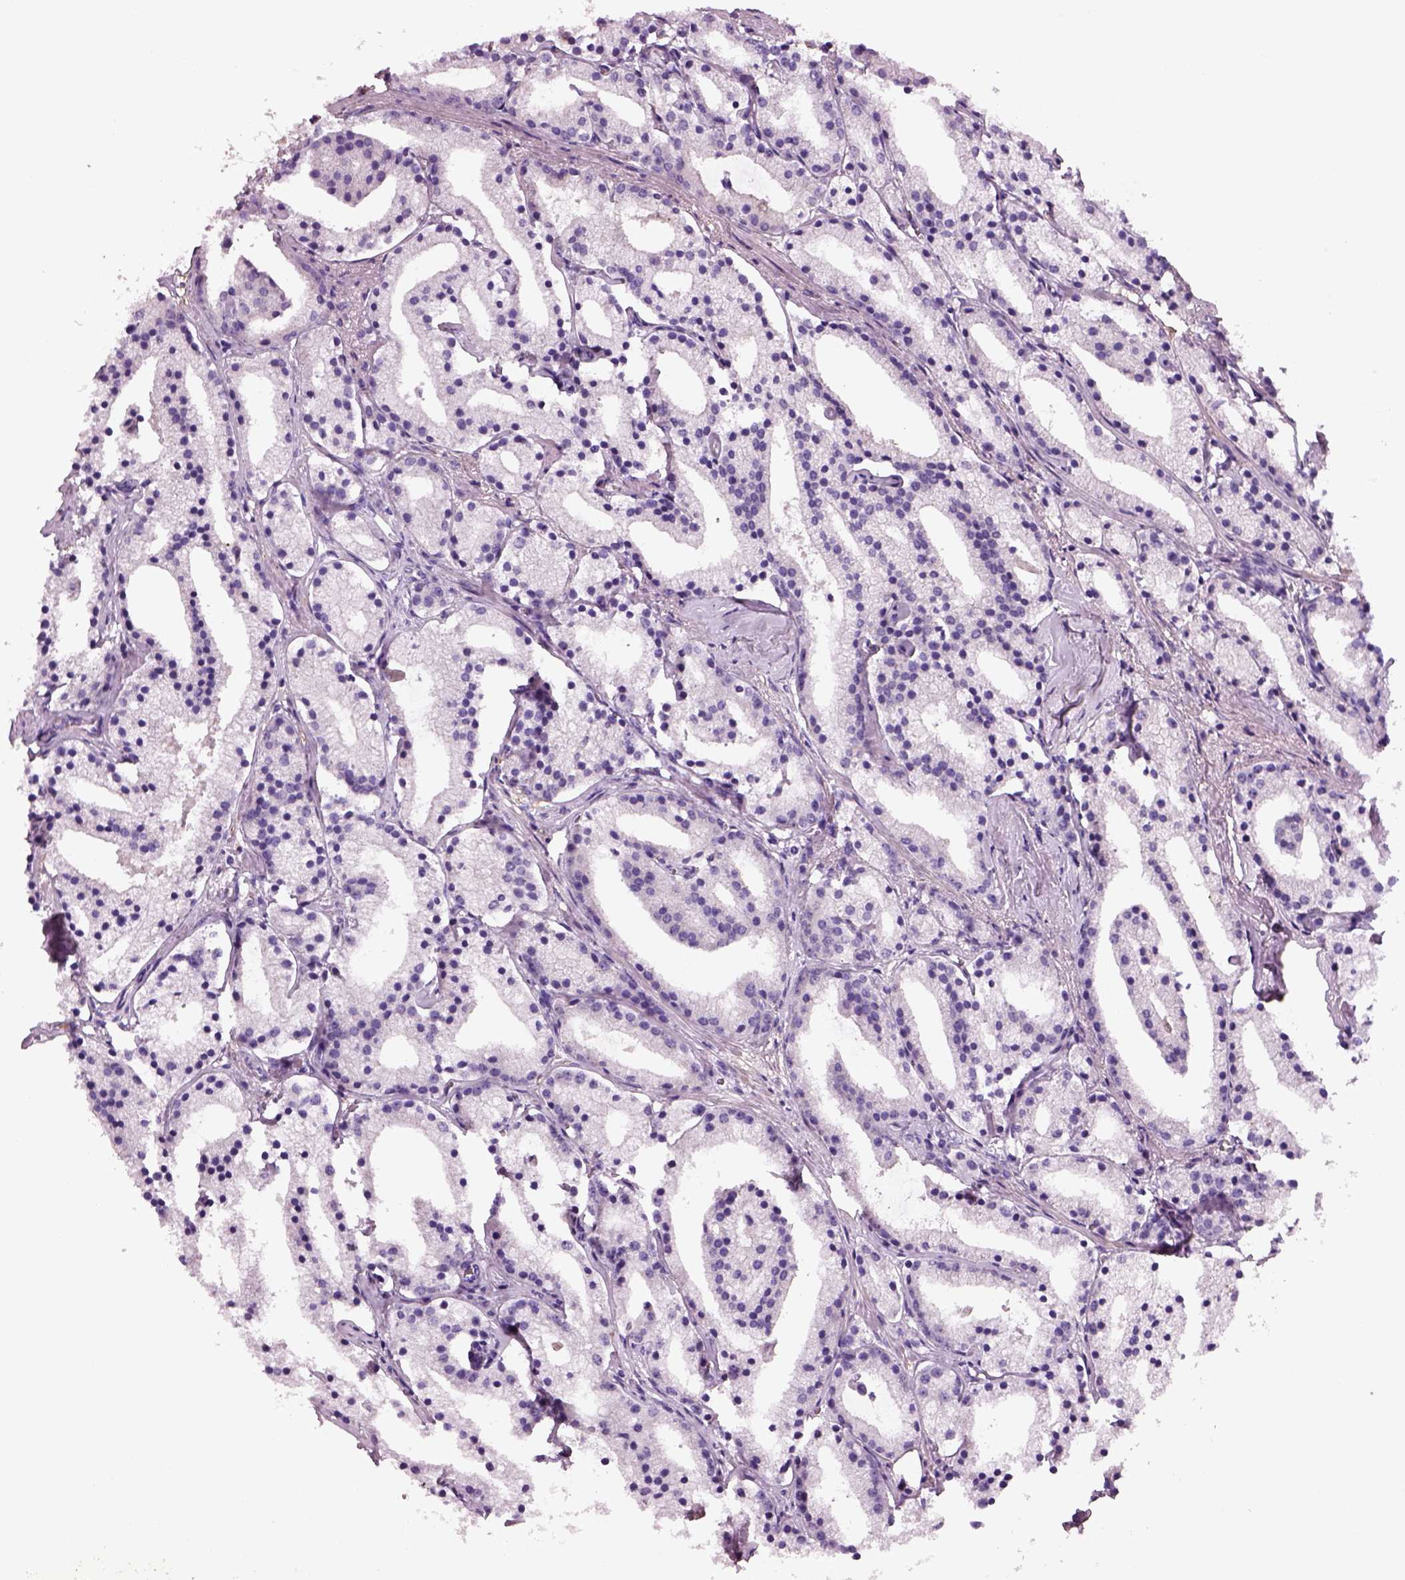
{"staining": {"intensity": "negative", "quantity": "none", "location": "none"}, "tissue": "prostate cancer", "cell_type": "Tumor cells", "image_type": "cancer", "snomed": [{"axis": "morphology", "description": "Adenocarcinoma, NOS"}, {"axis": "topography", "description": "Prostate"}], "caption": "Micrograph shows no protein staining in tumor cells of prostate adenocarcinoma tissue.", "gene": "PLPP7", "patient": {"sex": "male", "age": 69}}